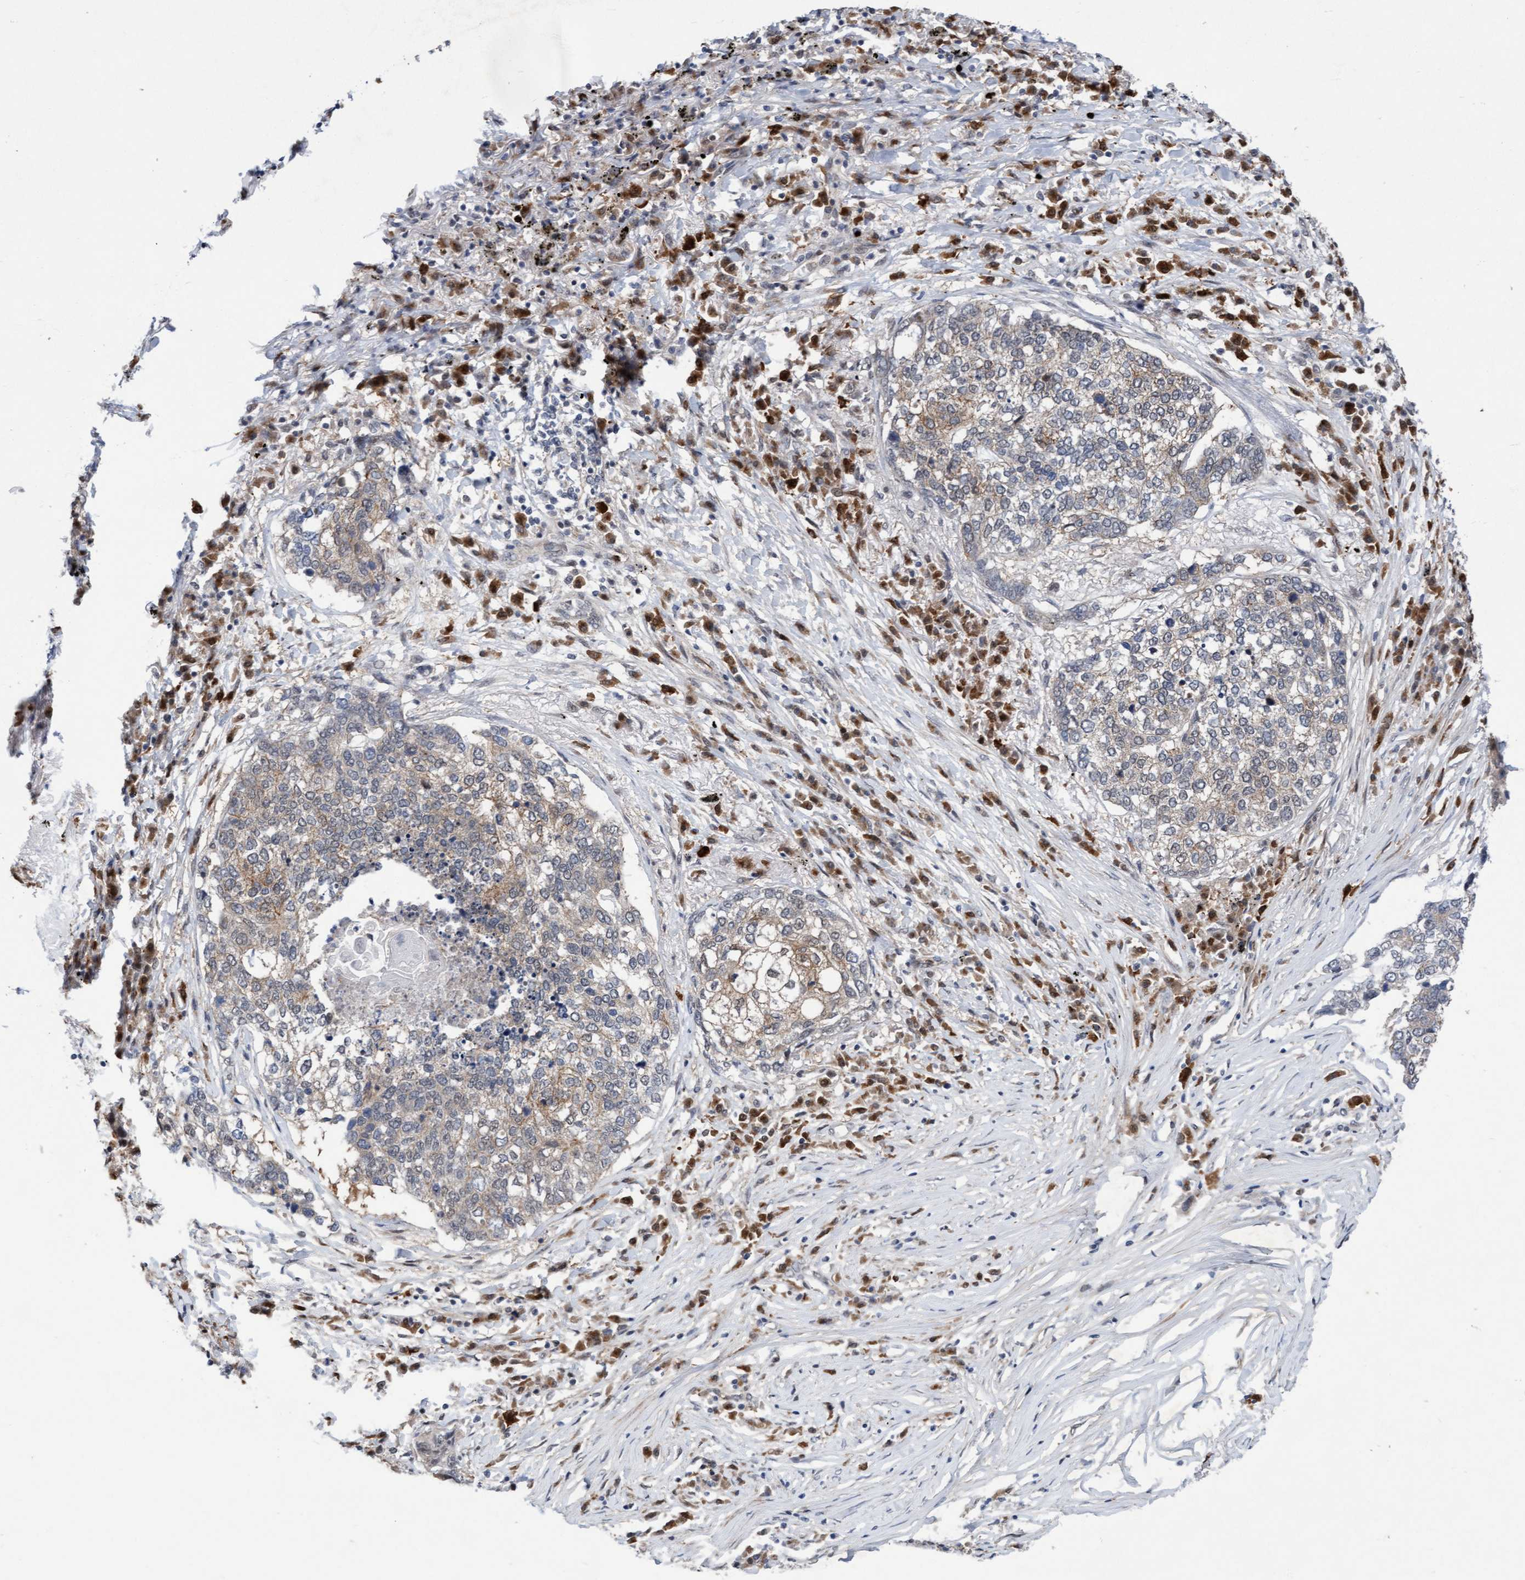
{"staining": {"intensity": "weak", "quantity": "25%-75%", "location": "cytoplasmic/membranous"}, "tissue": "lung cancer", "cell_type": "Tumor cells", "image_type": "cancer", "snomed": [{"axis": "morphology", "description": "Squamous cell carcinoma, NOS"}, {"axis": "topography", "description": "Lung"}], "caption": "Protein expression analysis of squamous cell carcinoma (lung) reveals weak cytoplasmic/membranous staining in about 25%-75% of tumor cells.", "gene": "RAP1GAP2", "patient": {"sex": "female", "age": 63}}